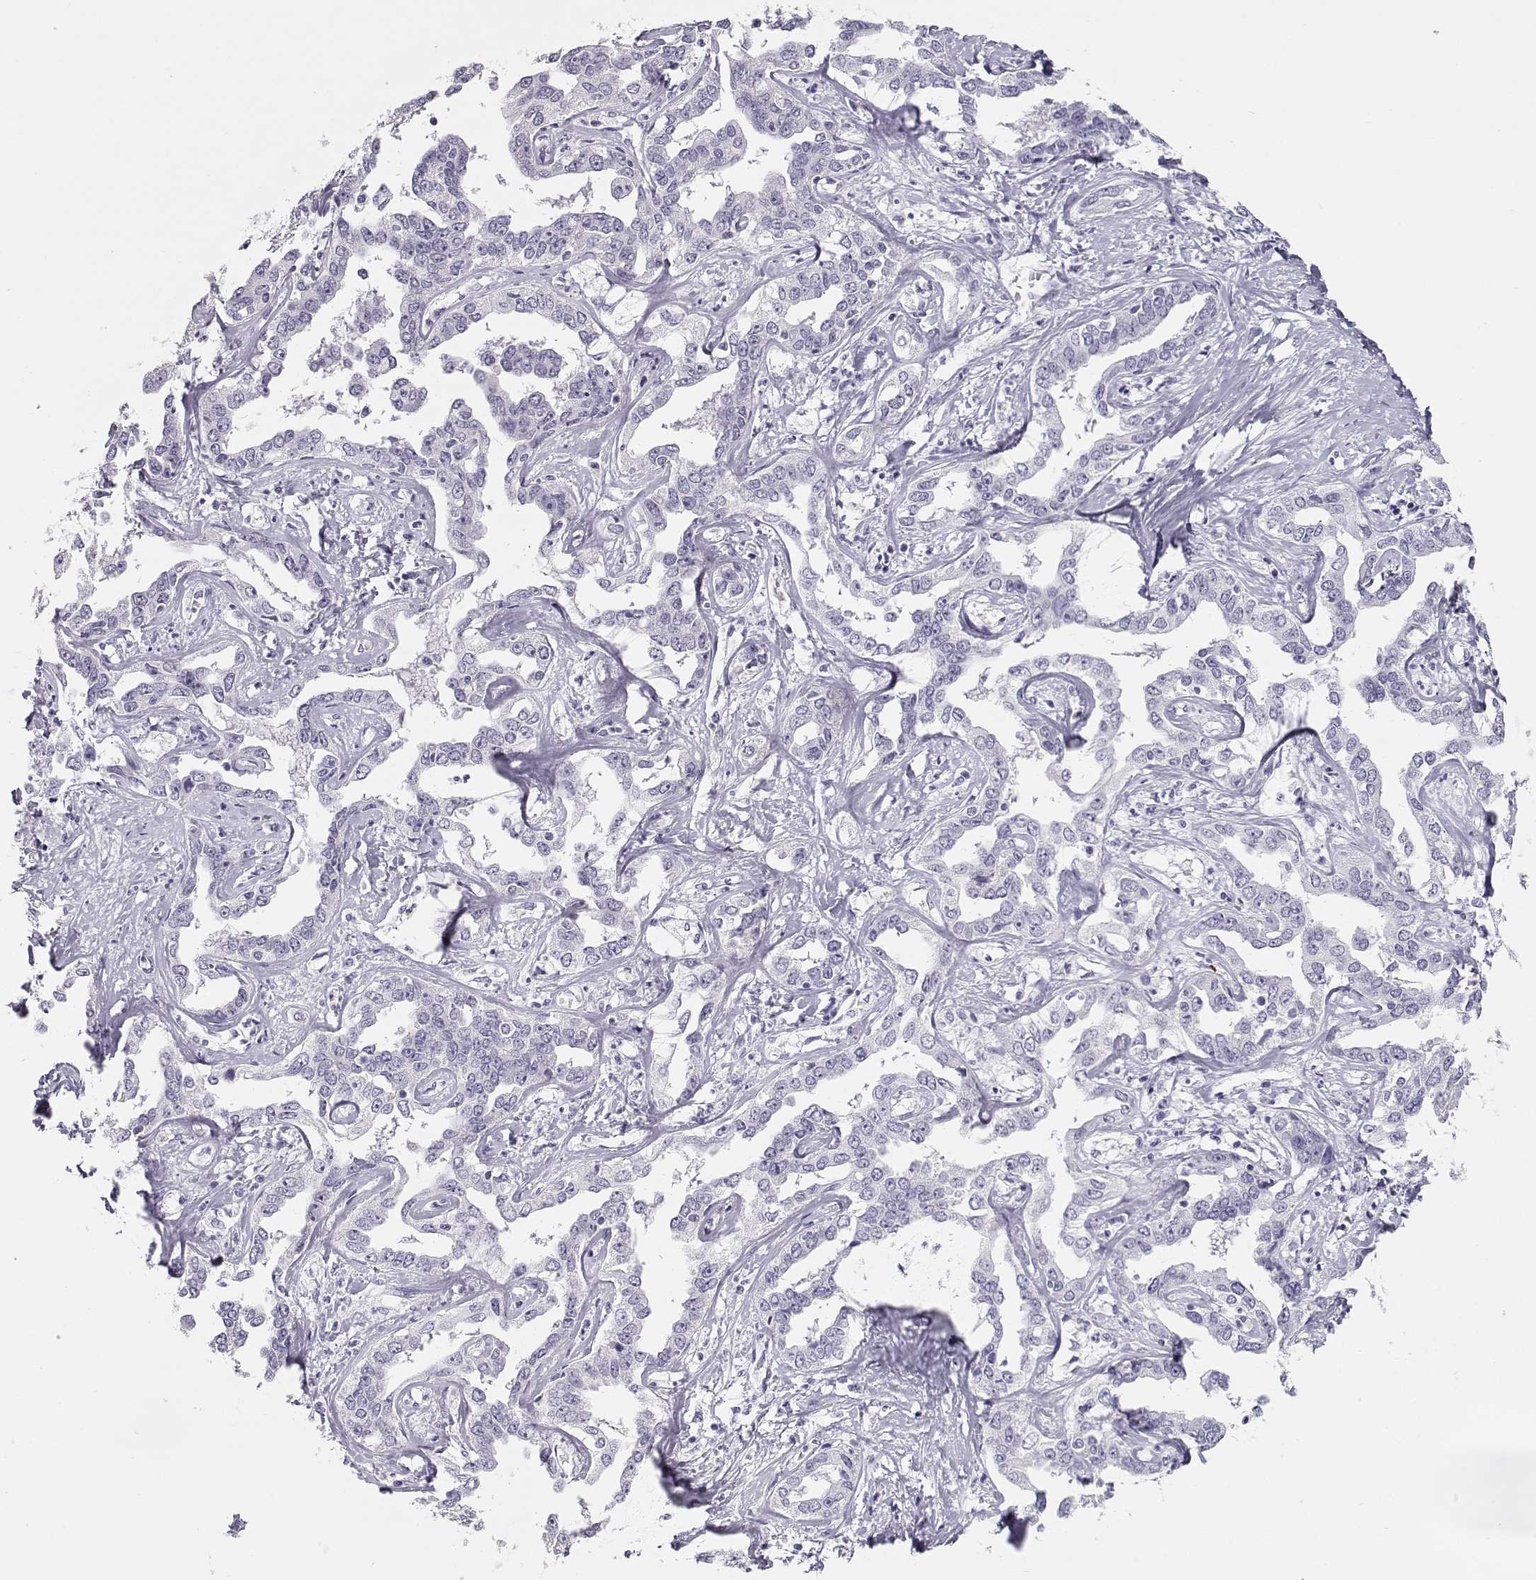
{"staining": {"intensity": "negative", "quantity": "none", "location": "none"}, "tissue": "liver cancer", "cell_type": "Tumor cells", "image_type": "cancer", "snomed": [{"axis": "morphology", "description": "Cholangiocarcinoma"}, {"axis": "topography", "description": "Liver"}], "caption": "This is an immunohistochemistry photomicrograph of liver cancer. There is no positivity in tumor cells.", "gene": "NUTM1", "patient": {"sex": "male", "age": 59}}